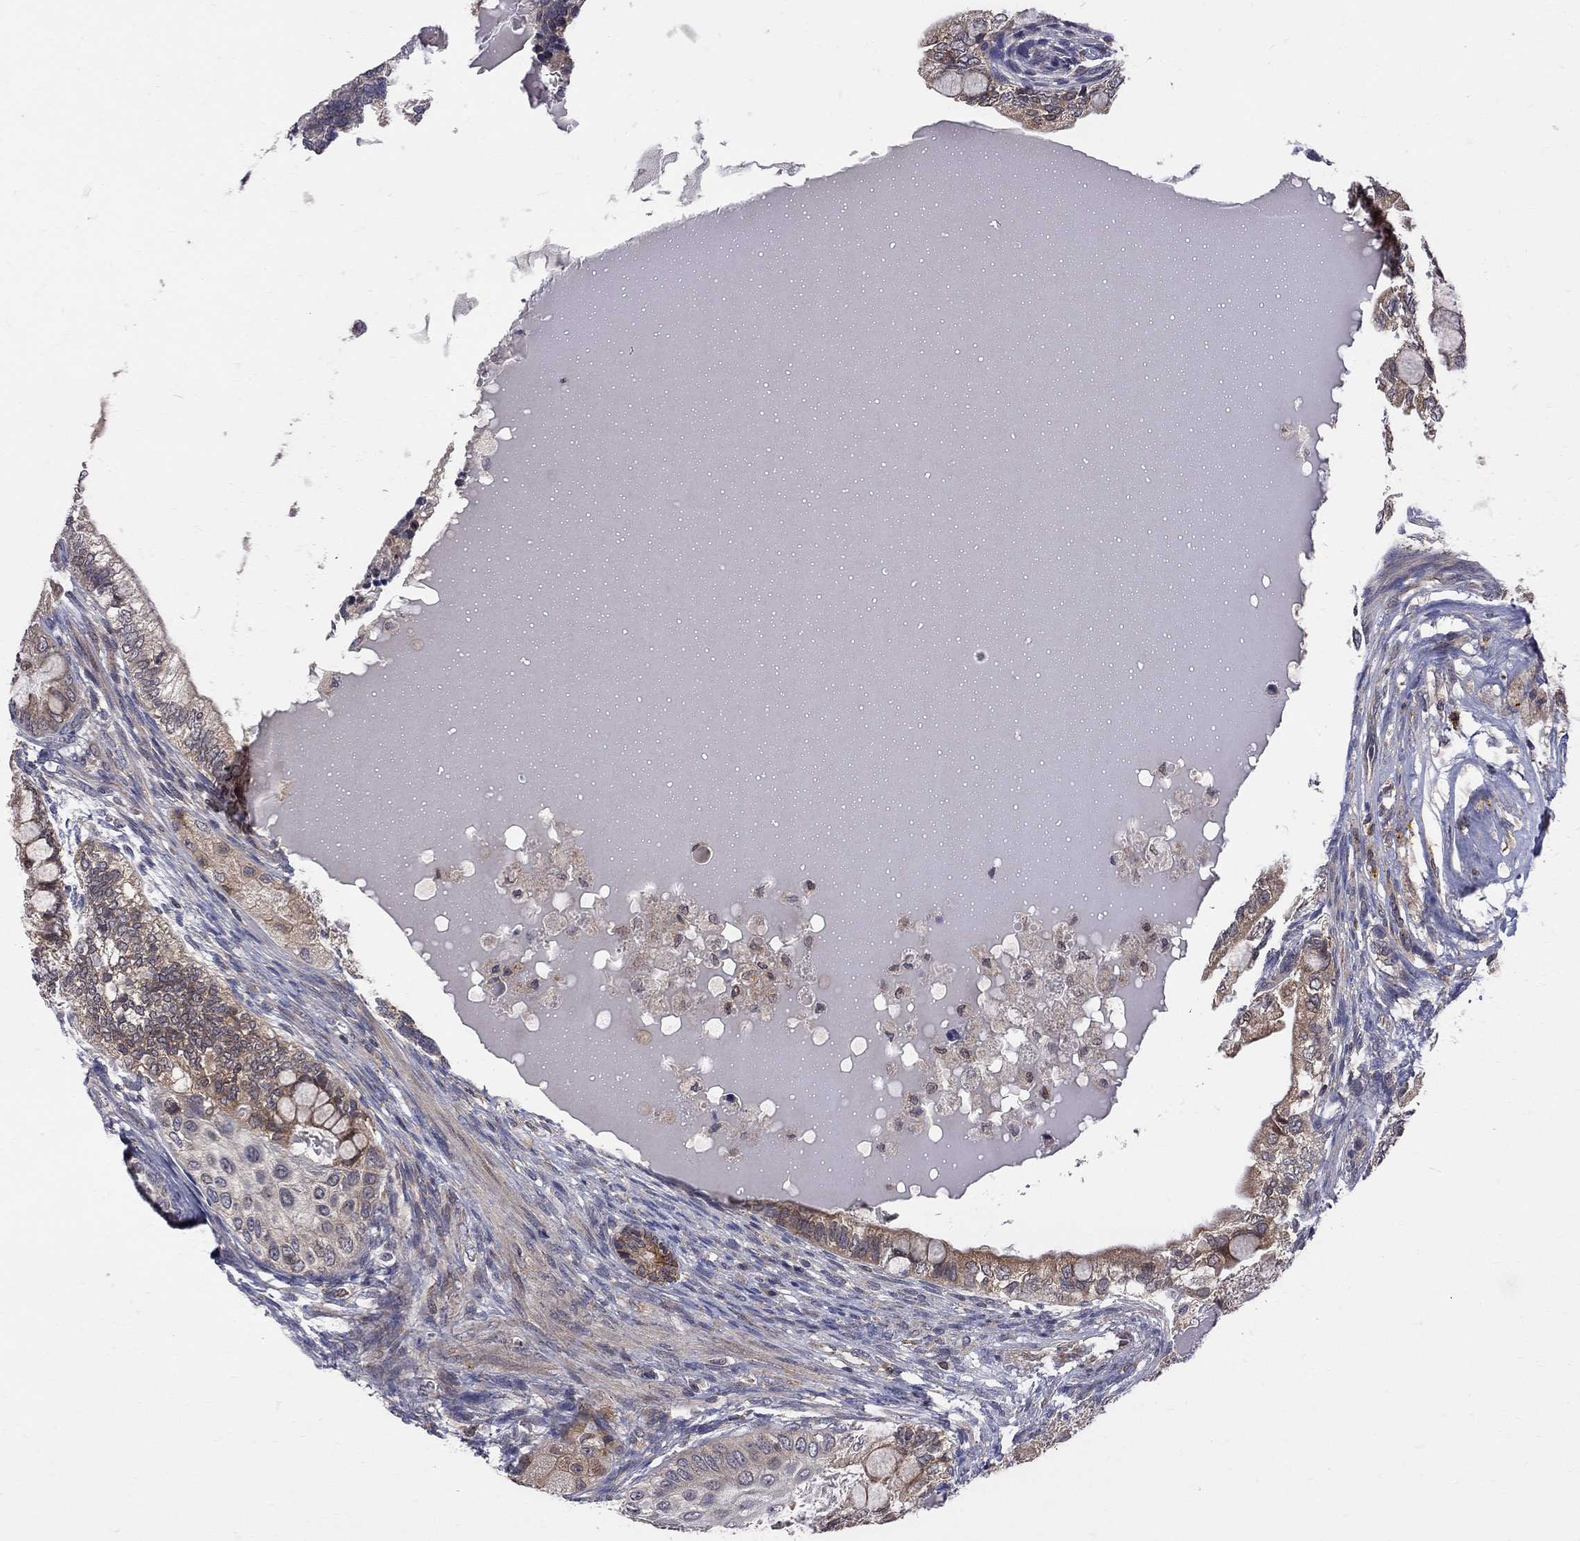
{"staining": {"intensity": "moderate", "quantity": "25%-75%", "location": "cytoplasmic/membranous"}, "tissue": "testis cancer", "cell_type": "Tumor cells", "image_type": "cancer", "snomed": [{"axis": "morphology", "description": "Seminoma, NOS"}, {"axis": "morphology", "description": "Carcinoma, Embryonal, NOS"}, {"axis": "topography", "description": "Testis"}], "caption": "Immunohistochemistry histopathology image of neoplastic tissue: testis cancer stained using IHC shows medium levels of moderate protein expression localized specifically in the cytoplasmic/membranous of tumor cells, appearing as a cytoplasmic/membranous brown color.", "gene": "CNOT11", "patient": {"sex": "male", "age": 41}}